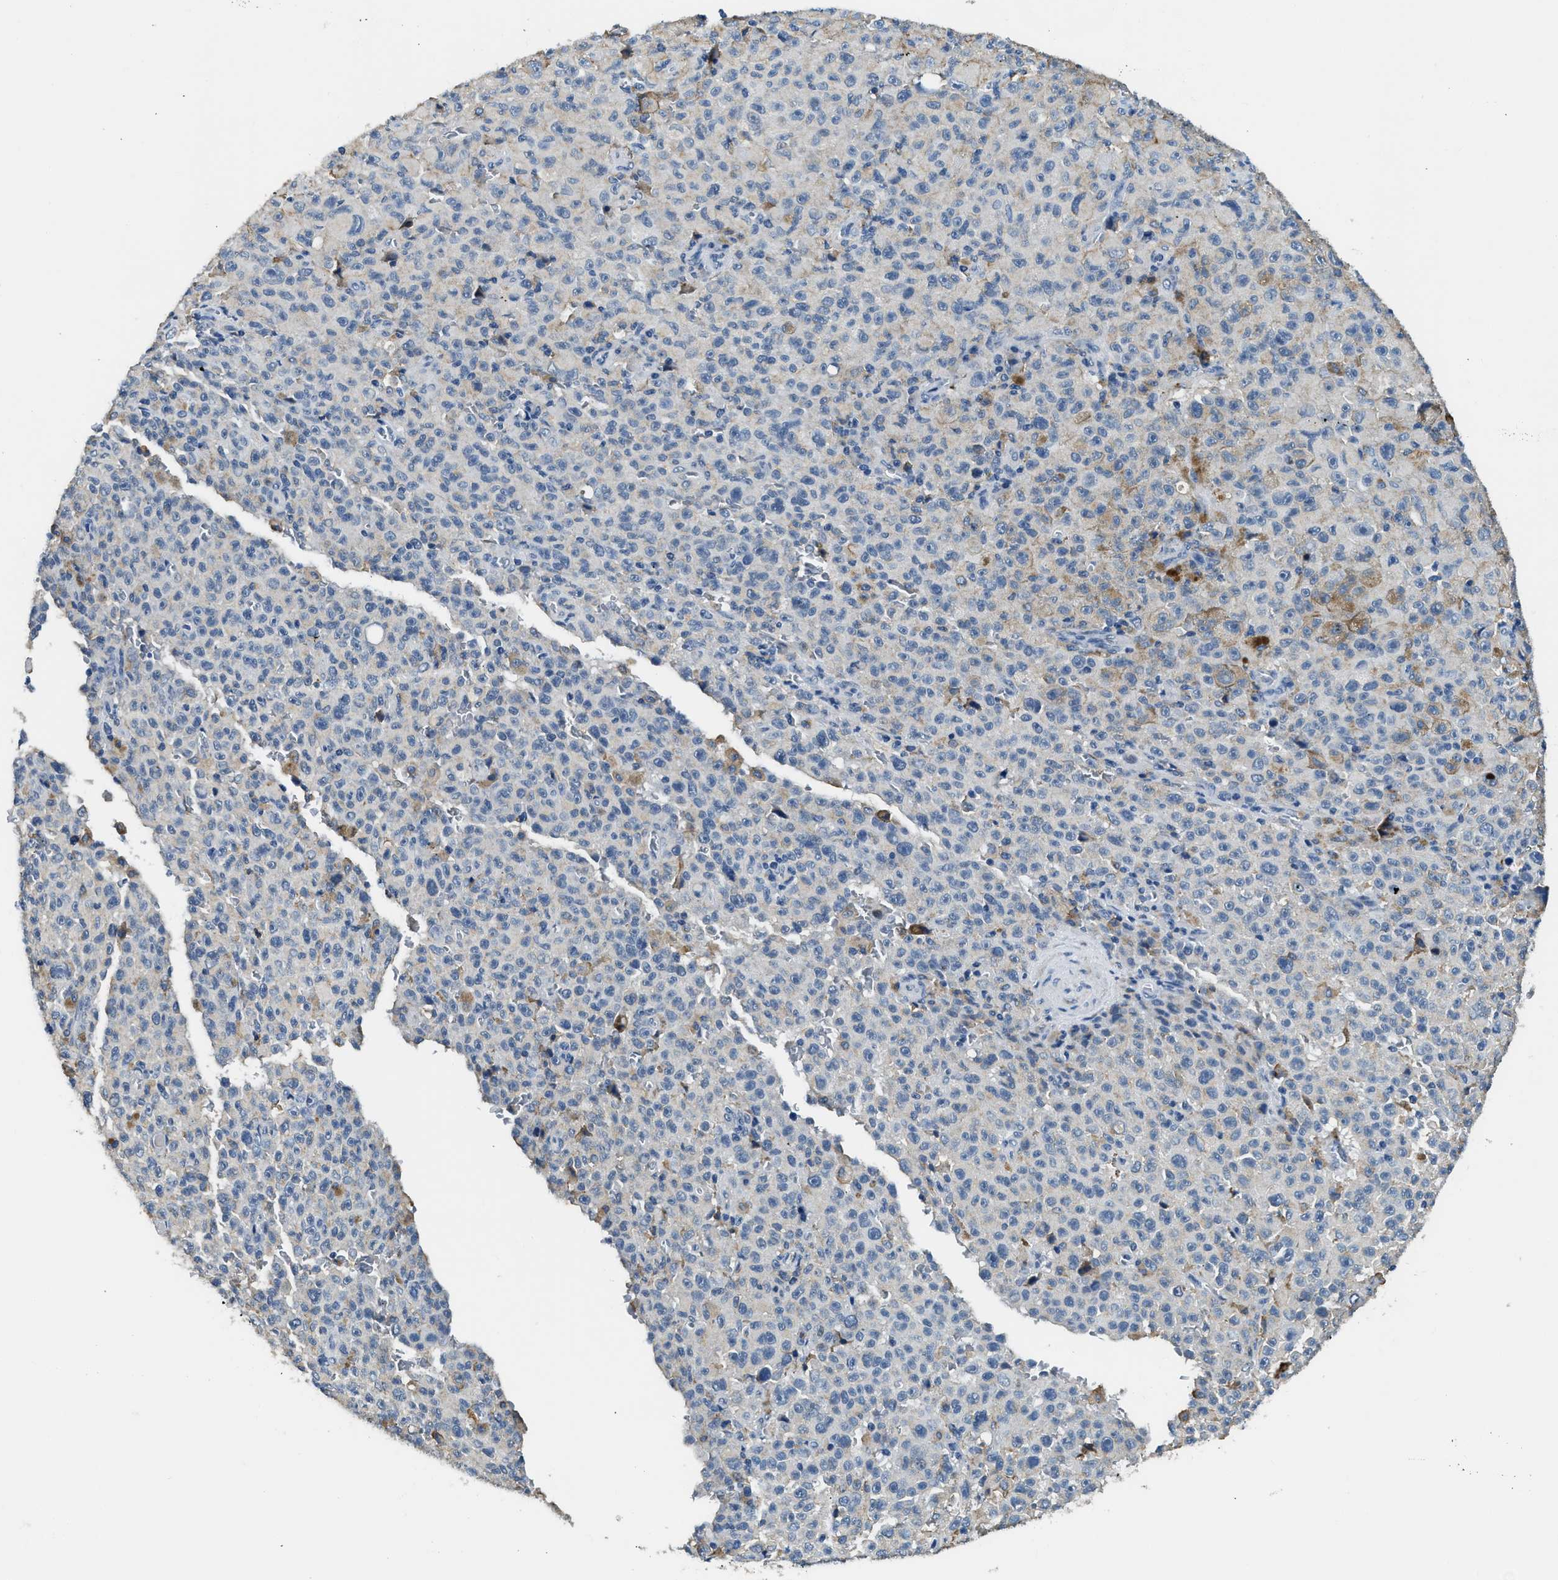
{"staining": {"intensity": "negative", "quantity": "none", "location": "none"}, "tissue": "melanoma", "cell_type": "Tumor cells", "image_type": "cancer", "snomed": [{"axis": "morphology", "description": "Malignant melanoma, NOS"}, {"axis": "topography", "description": "Skin"}], "caption": "This is an immunohistochemistry photomicrograph of human malignant melanoma. There is no positivity in tumor cells.", "gene": "LRP1", "patient": {"sex": "female", "age": 82}}